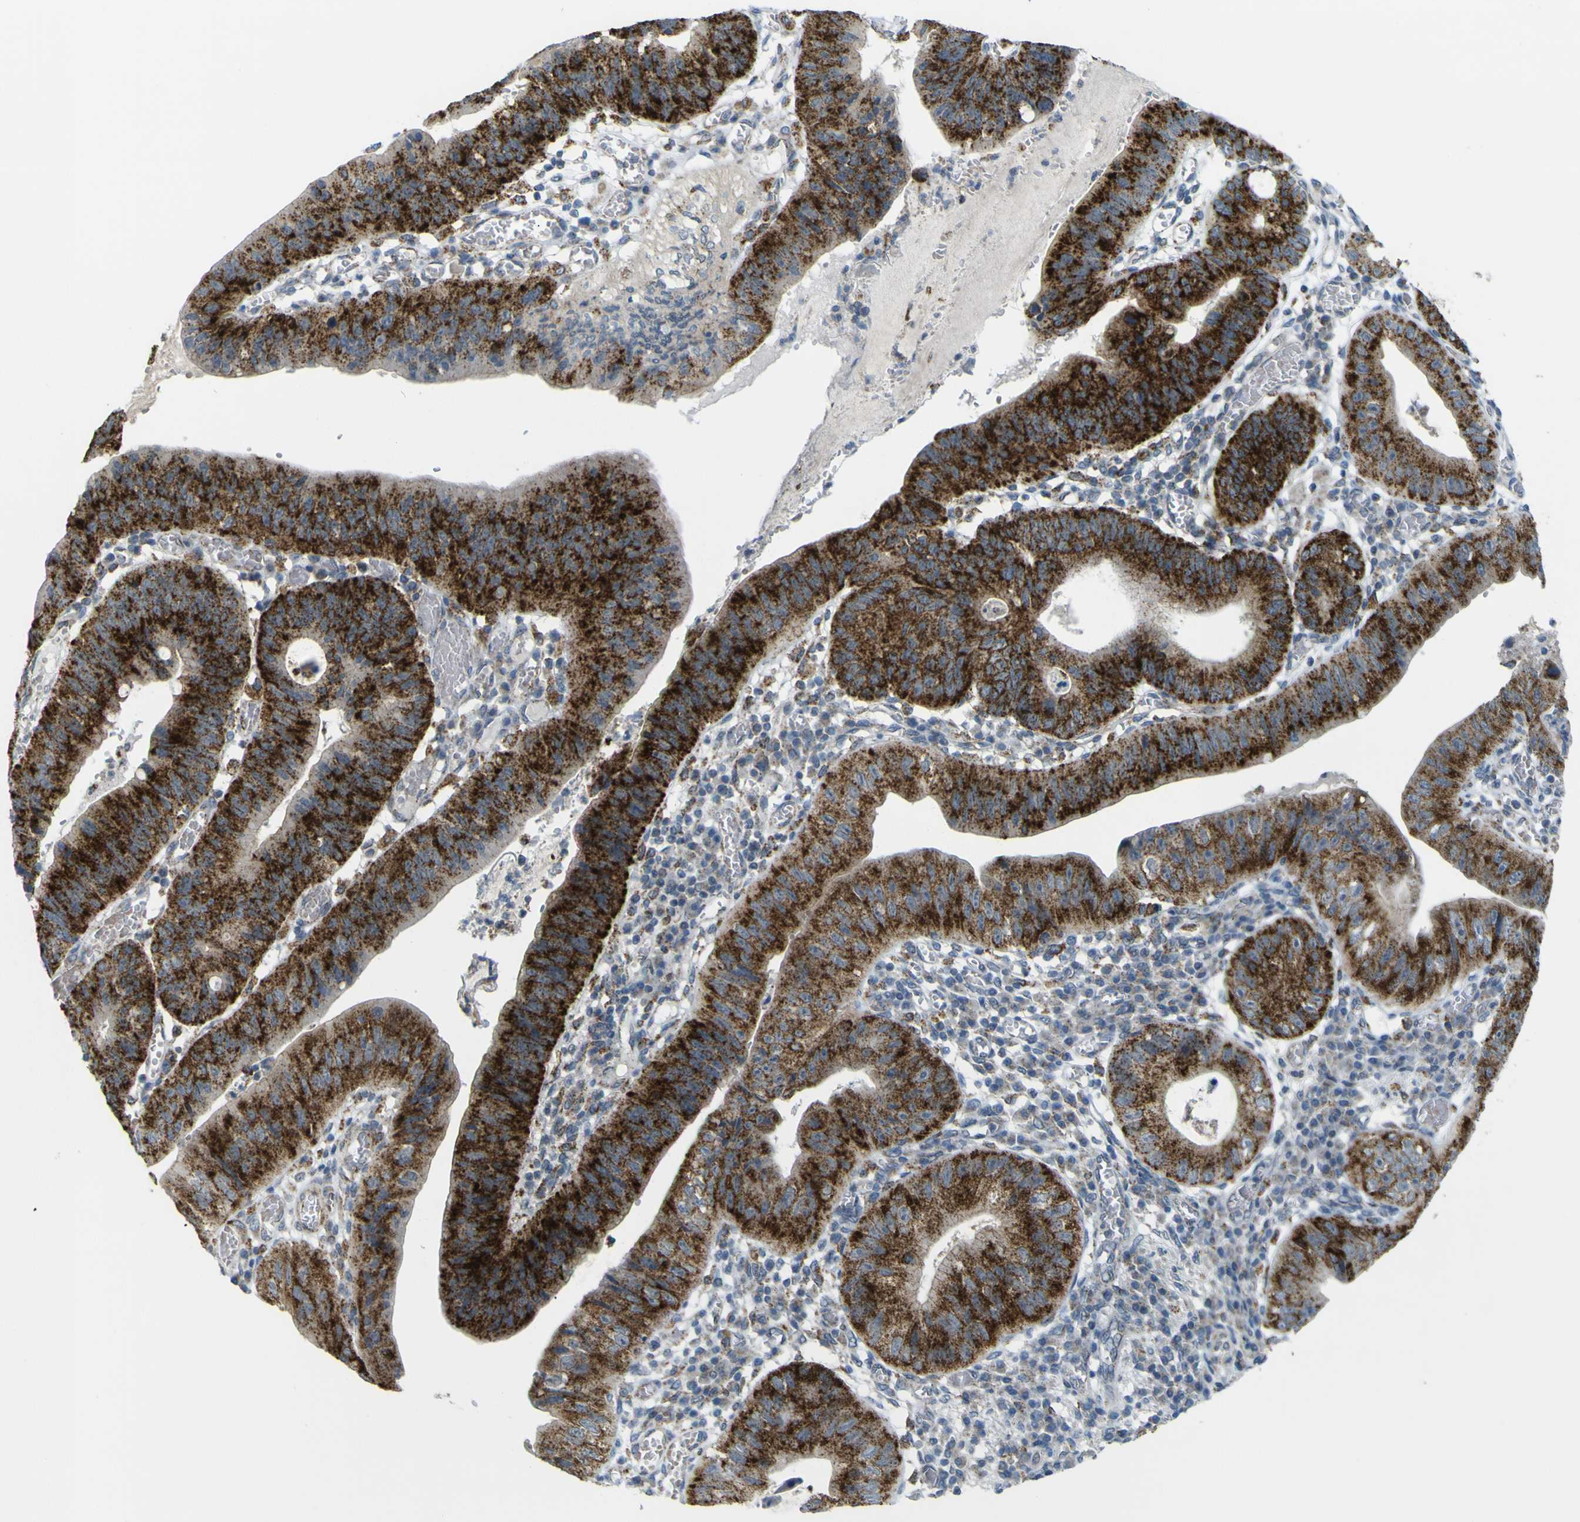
{"staining": {"intensity": "strong", "quantity": ">75%", "location": "cytoplasmic/membranous"}, "tissue": "stomach cancer", "cell_type": "Tumor cells", "image_type": "cancer", "snomed": [{"axis": "morphology", "description": "Adenocarcinoma, NOS"}, {"axis": "topography", "description": "Stomach"}], "caption": "A micrograph of stomach cancer (adenocarcinoma) stained for a protein demonstrates strong cytoplasmic/membranous brown staining in tumor cells. (DAB IHC with brightfield microscopy, high magnification).", "gene": "ACBD5", "patient": {"sex": "male", "age": 59}}